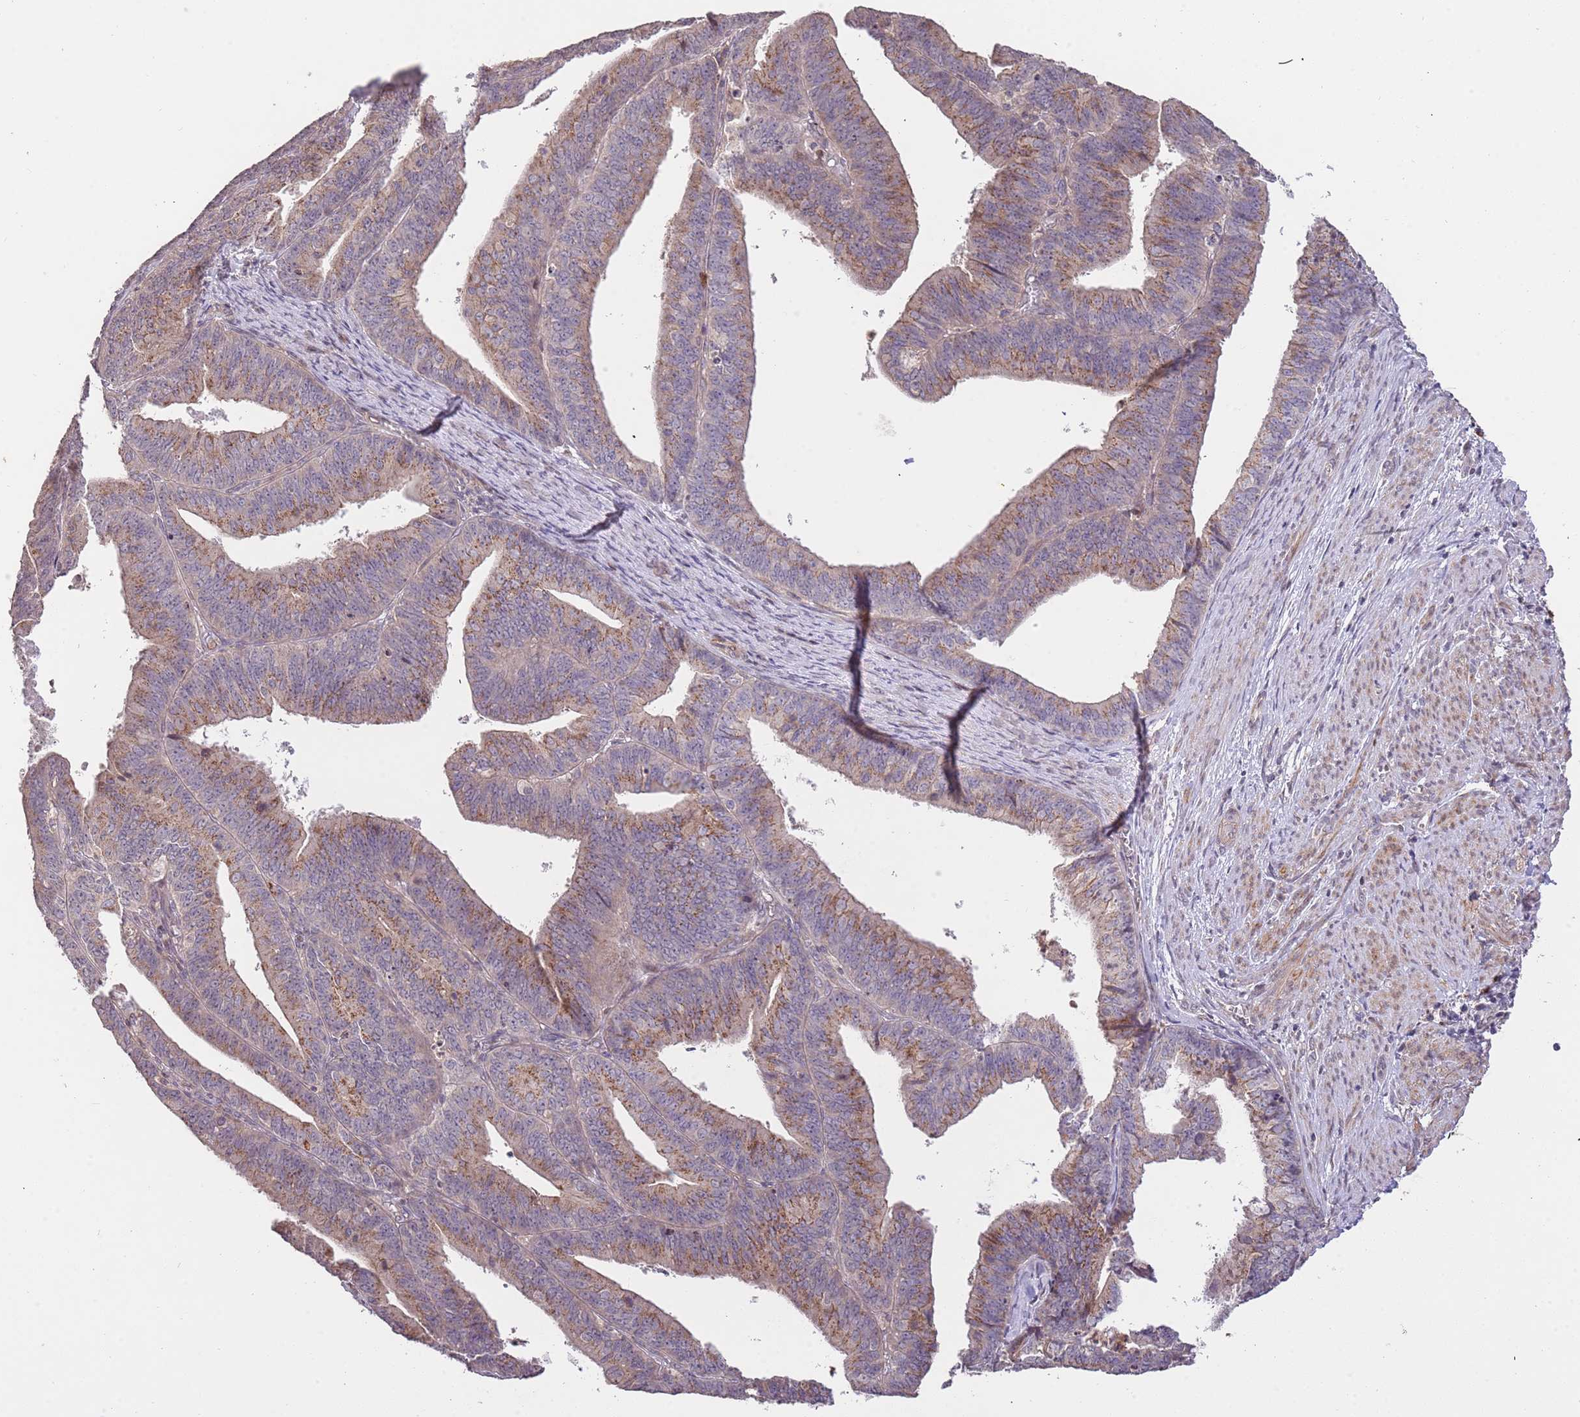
{"staining": {"intensity": "weak", "quantity": "25%-75%", "location": "cytoplasmic/membranous"}, "tissue": "endometrial cancer", "cell_type": "Tumor cells", "image_type": "cancer", "snomed": [{"axis": "morphology", "description": "Adenocarcinoma, NOS"}, {"axis": "topography", "description": "Endometrium"}], "caption": "IHC staining of endometrial cancer (adenocarcinoma), which displays low levels of weak cytoplasmic/membranous expression in approximately 25%-75% of tumor cells indicating weak cytoplasmic/membranous protein positivity. The staining was performed using DAB (3,3'-diaminobenzidine) (brown) for protein detection and nuclei were counterstained in hematoxylin (blue).", "gene": "SLC16A4", "patient": {"sex": "female", "age": 73}}